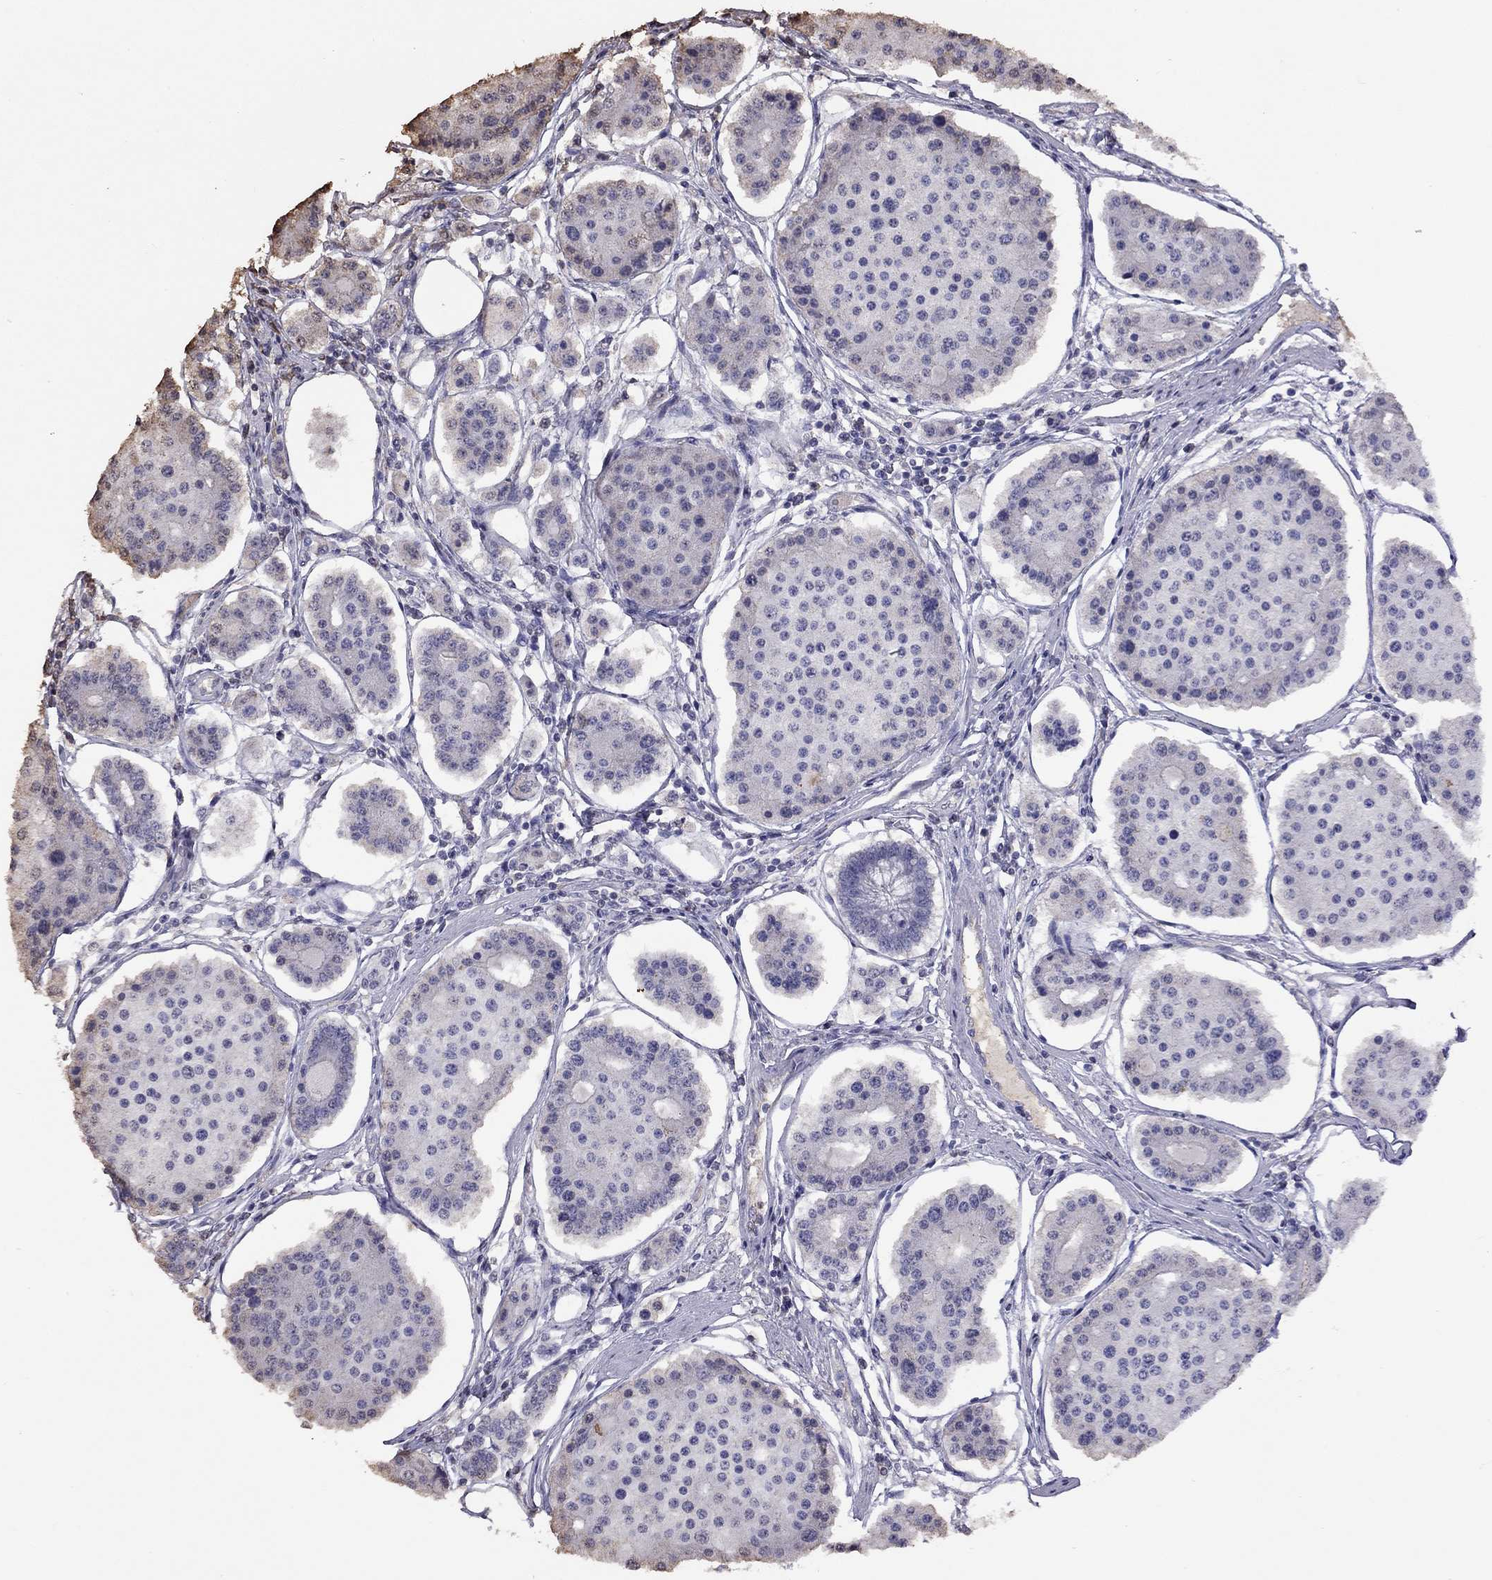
{"staining": {"intensity": "negative", "quantity": "none", "location": "none"}, "tissue": "carcinoid", "cell_type": "Tumor cells", "image_type": "cancer", "snomed": [{"axis": "morphology", "description": "Carcinoid, malignant, NOS"}, {"axis": "topography", "description": "Small intestine"}], "caption": "Immunohistochemistry (IHC) image of neoplastic tissue: human malignant carcinoid stained with DAB (3,3'-diaminobenzidine) reveals no significant protein expression in tumor cells.", "gene": "SUN3", "patient": {"sex": "female", "age": 65}}